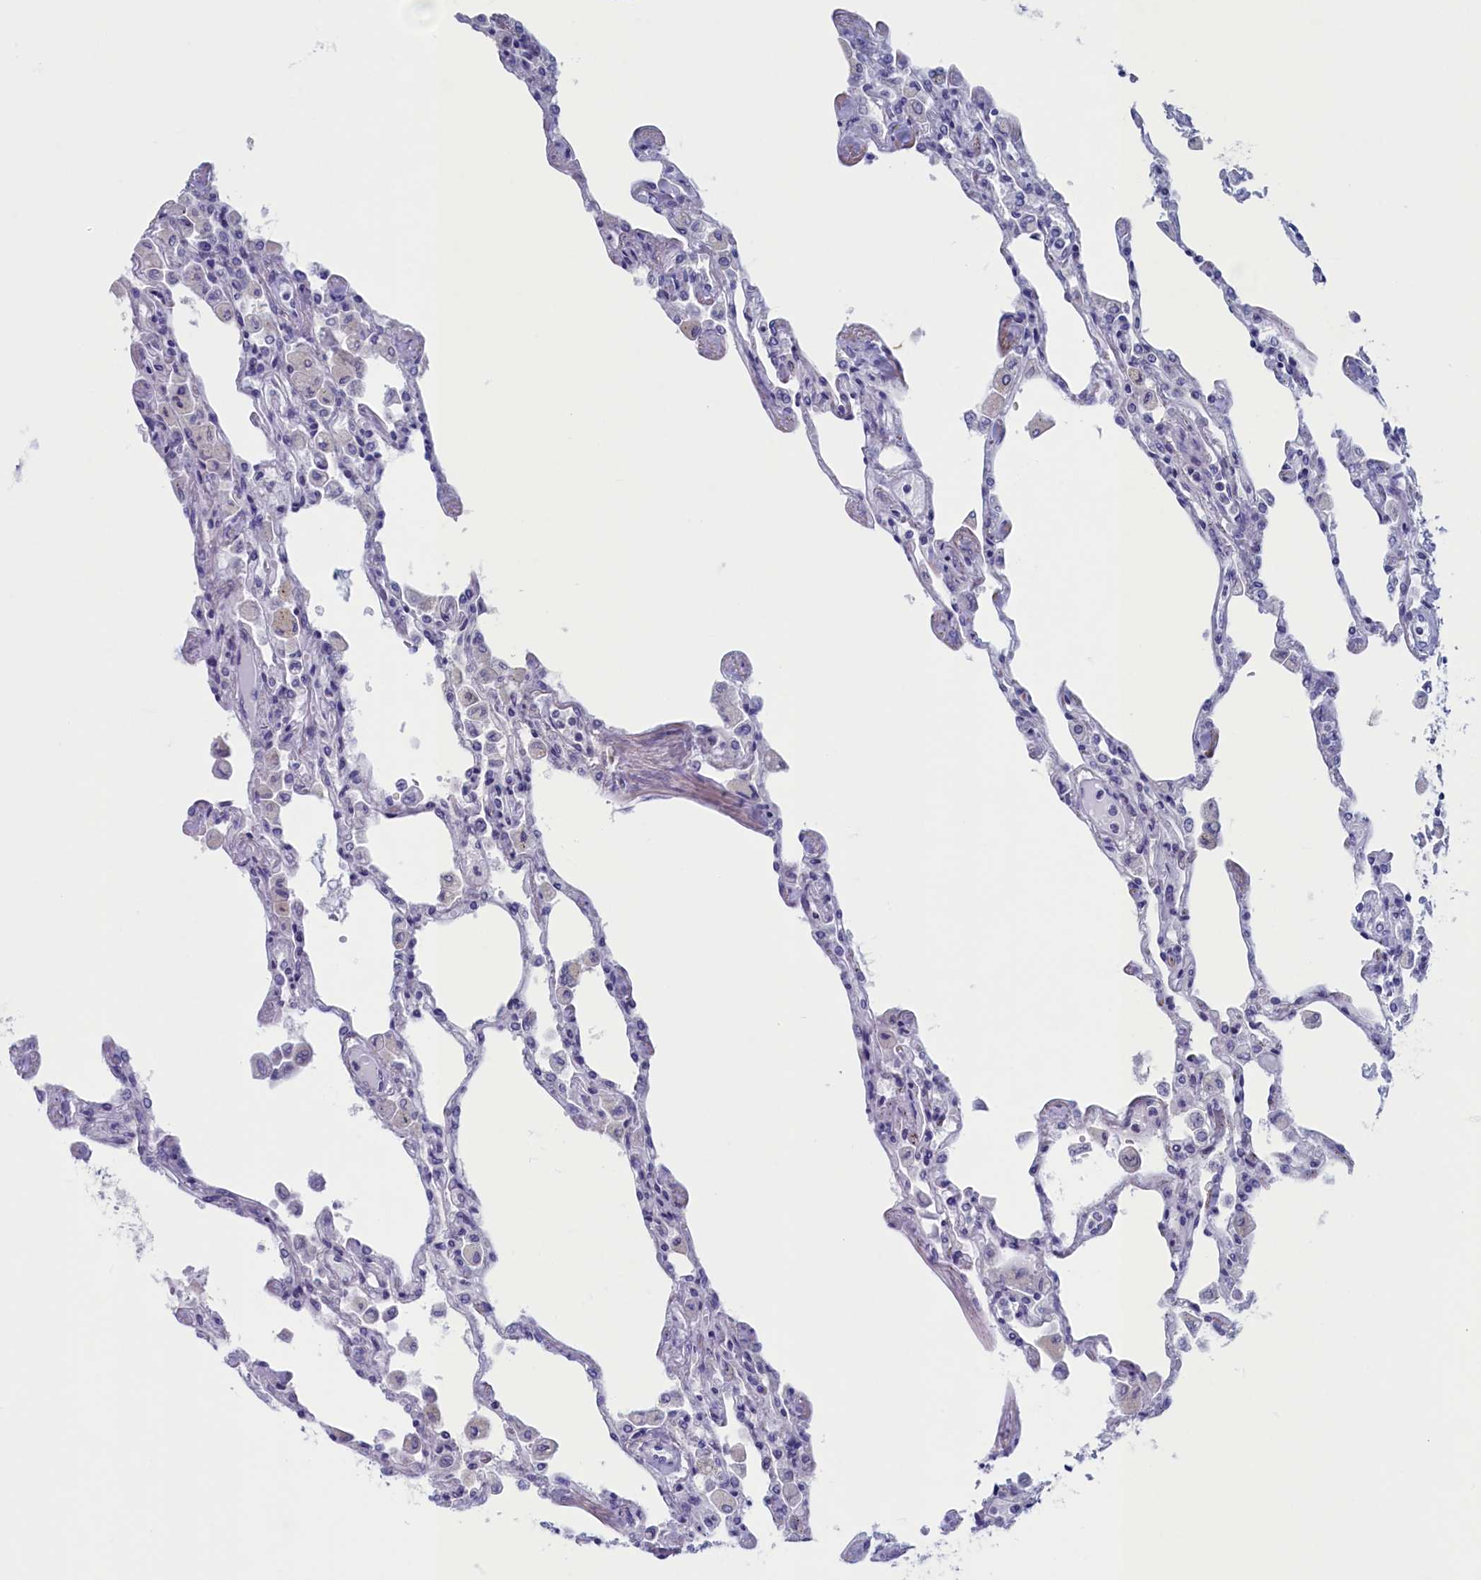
{"staining": {"intensity": "negative", "quantity": "none", "location": "none"}, "tissue": "lung", "cell_type": "Alveolar cells", "image_type": "normal", "snomed": [{"axis": "morphology", "description": "Normal tissue, NOS"}, {"axis": "topography", "description": "Bronchus"}, {"axis": "topography", "description": "Lung"}], "caption": "Lung was stained to show a protein in brown. There is no significant staining in alveolar cells. (DAB immunohistochemistry (IHC) visualized using brightfield microscopy, high magnification).", "gene": "WDR76", "patient": {"sex": "female", "age": 49}}